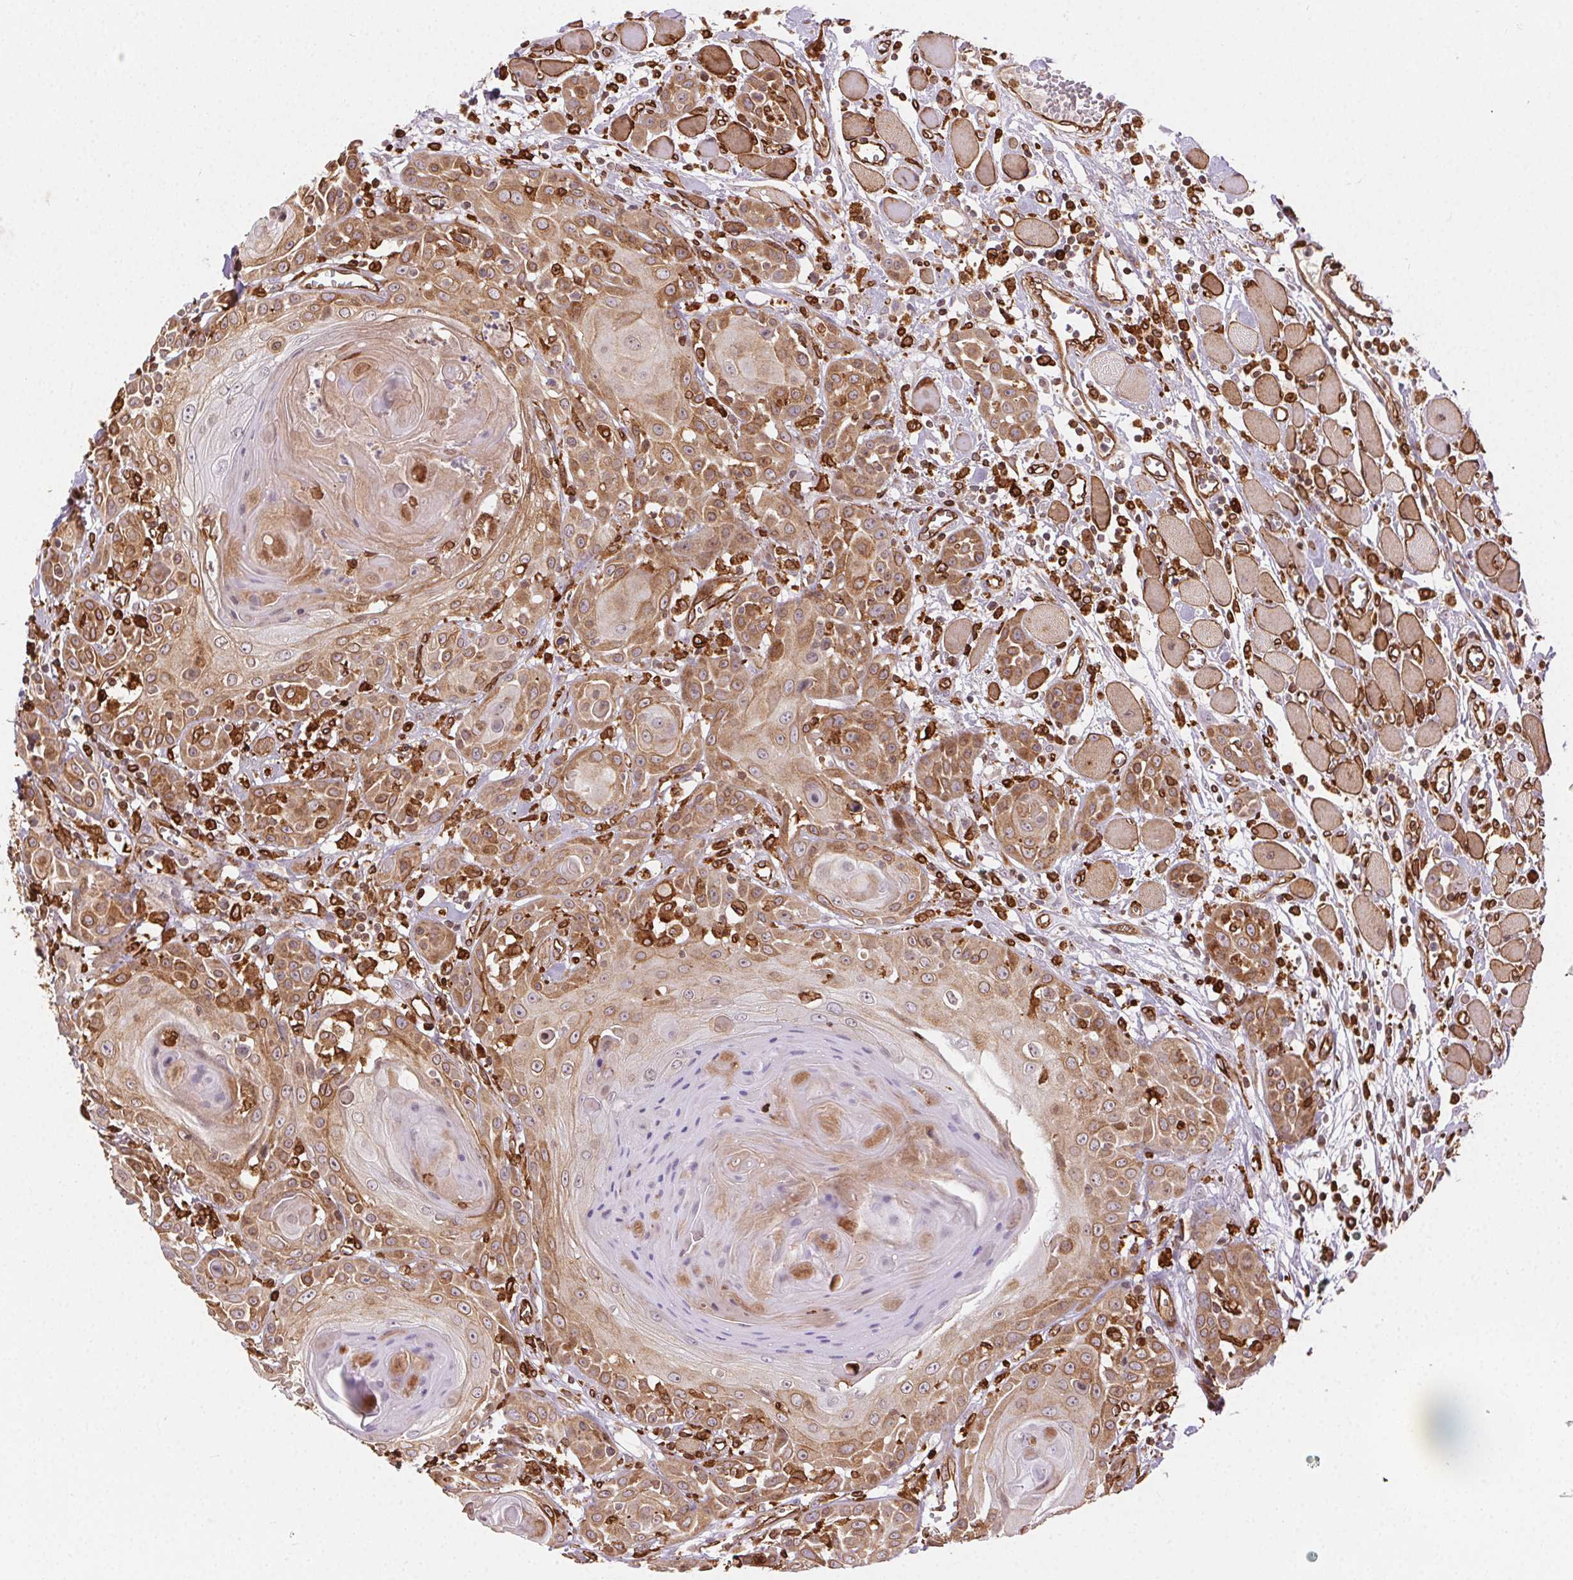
{"staining": {"intensity": "moderate", "quantity": ">75%", "location": "cytoplasmic/membranous"}, "tissue": "head and neck cancer", "cell_type": "Tumor cells", "image_type": "cancer", "snomed": [{"axis": "morphology", "description": "Squamous cell carcinoma, NOS"}, {"axis": "topography", "description": "Head-Neck"}], "caption": "Immunohistochemistry (IHC) staining of head and neck cancer (squamous cell carcinoma), which displays medium levels of moderate cytoplasmic/membranous expression in approximately >75% of tumor cells indicating moderate cytoplasmic/membranous protein staining. The staining was performed using DAB (brown) for protein detection and nuclei were counterstained in hematoxylin (blue).", "gene": "RNASET2", "patient": {"sex": "female", "age": 80}}